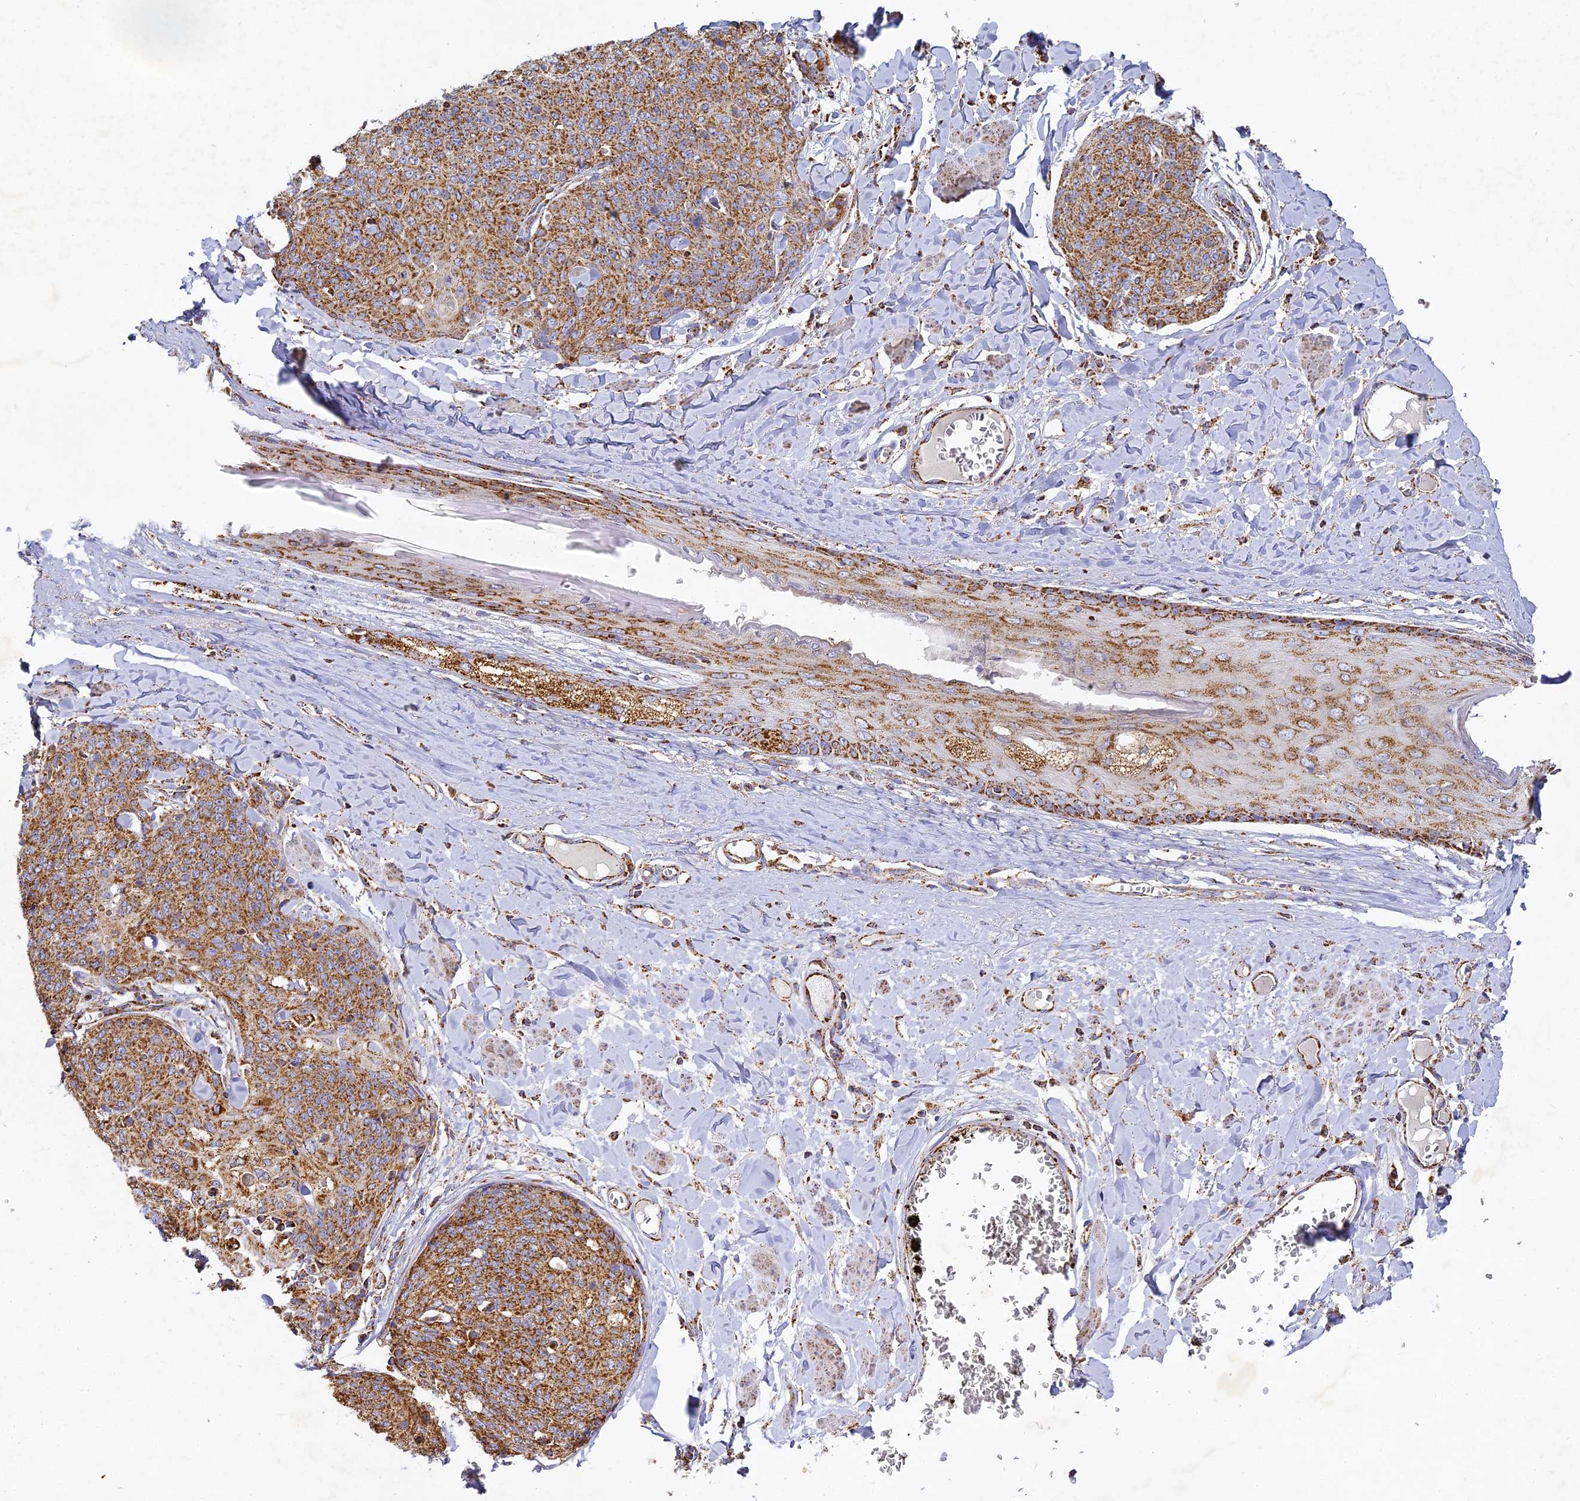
{"staining": {"intensity": "strong", "quantity": ">75%", "location": "cytoplasmic/membranous"}, "tissue": "skin cancer", "cell_type": "Tumor cells", "image_type": "cancer", "snomed": [{"axis": "morphology", "description": "Squamous cell carcinoma, NOS"}, {"axis": "topography", "description": "Skin"}, {"axis": "topography", "description": "Vulva"}], "caption": "Human squamous cell carcinoma (skin) stained with a protein marker shows strong staining in tumor cells.", "gene": "DONSON", "patient": {"sex": "female", "age": 85}}